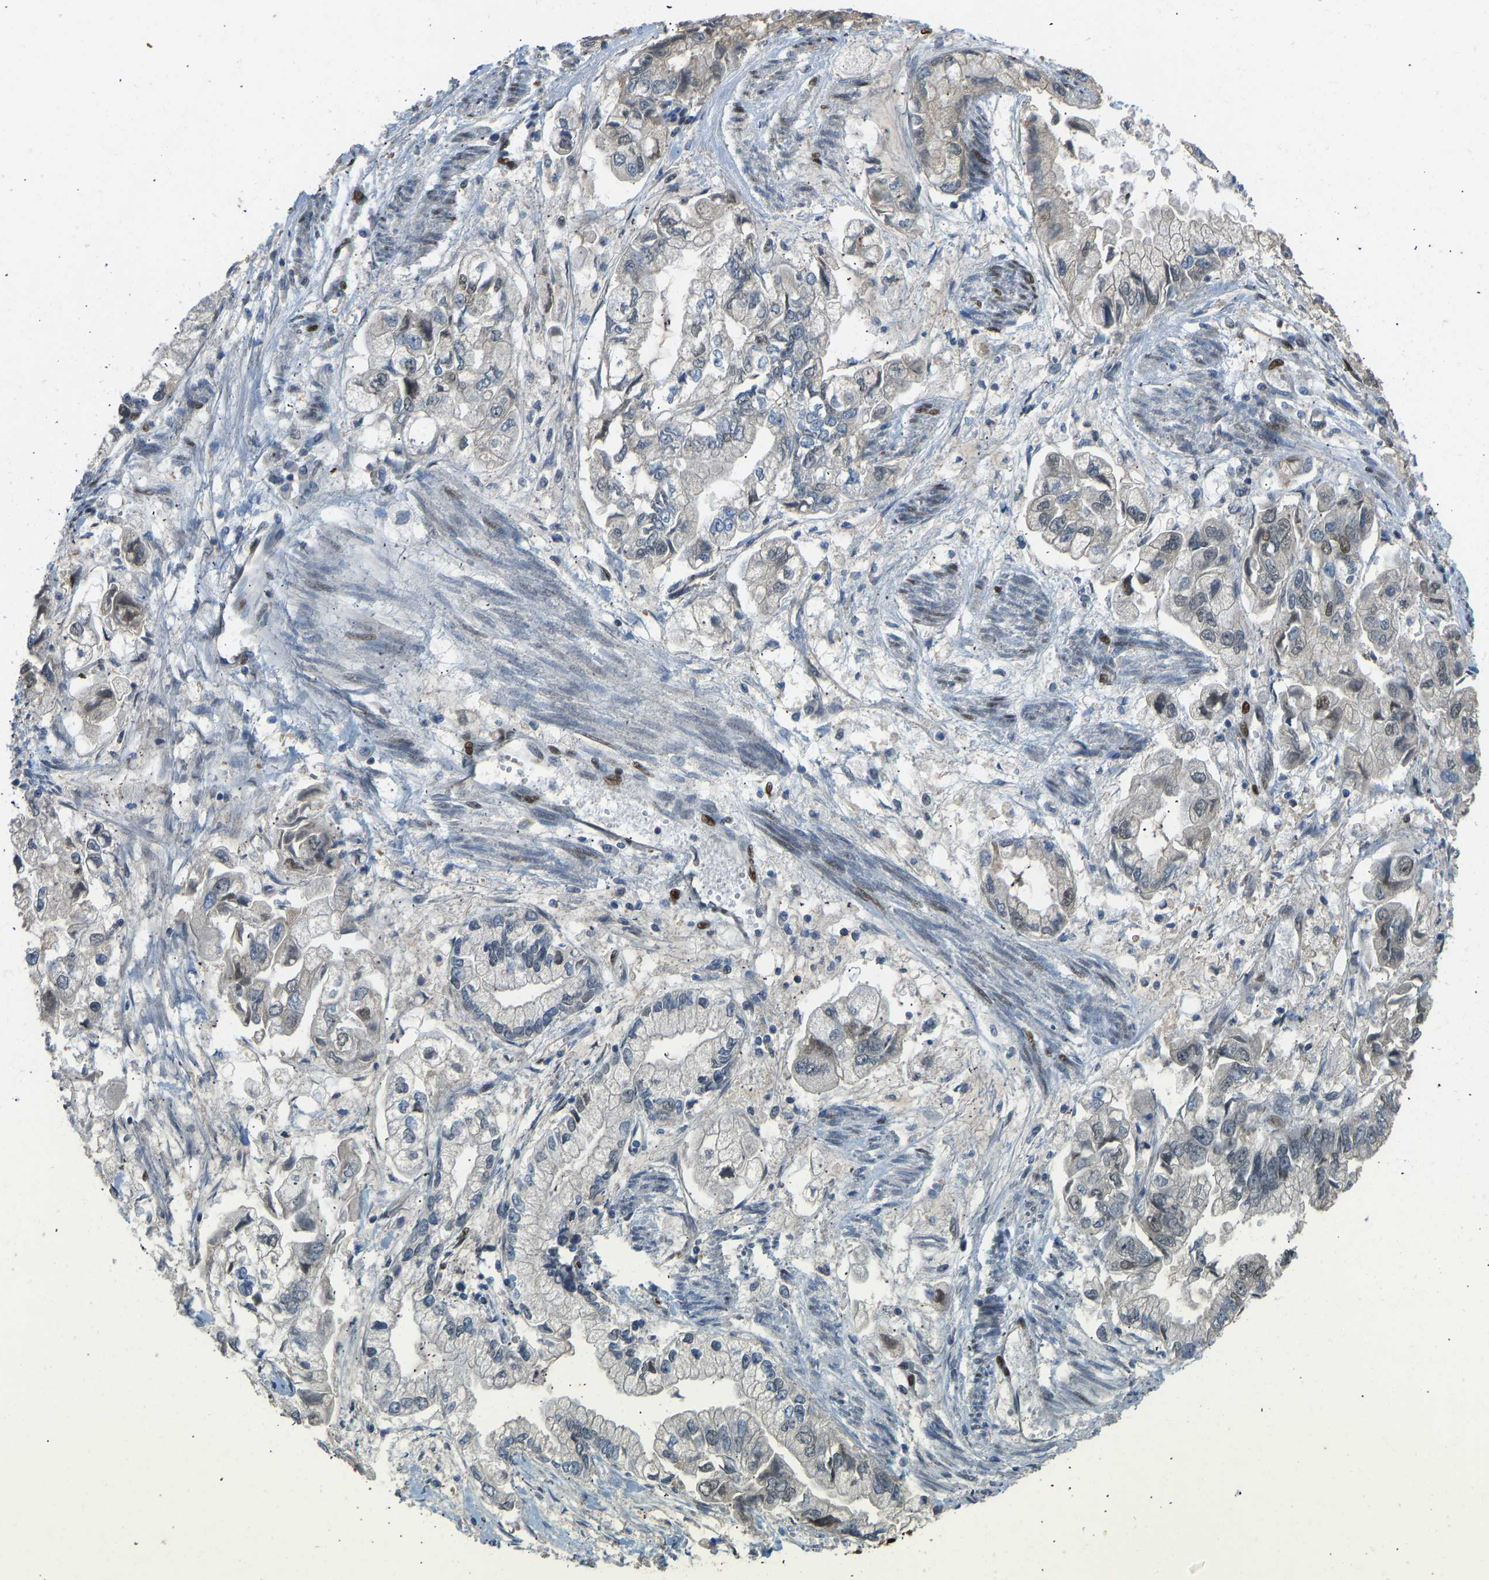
{"staining": {"intensity": "weak", "quantity": "<25%", "location": "cytoplasmic/membranous,nuclear"}, "tissue": "stomach cancer", "cell_type": "Tumor cells", "image_type": "cancer", "snomed": [{"axis": "morphology", "description": "Normal tissue, NOS"}, {"axis": "morphology", "description": "Adenocarcinoma, NOS"}, {"axis": "topography", "description": "Stomach"}], "caption": "A histopathology image of stomach adenocarcinoma stained for a protein reveals no brown staining in tumor cells.", "gene": "FOXK1", "patient": {"sex": "male", "age": 62}}